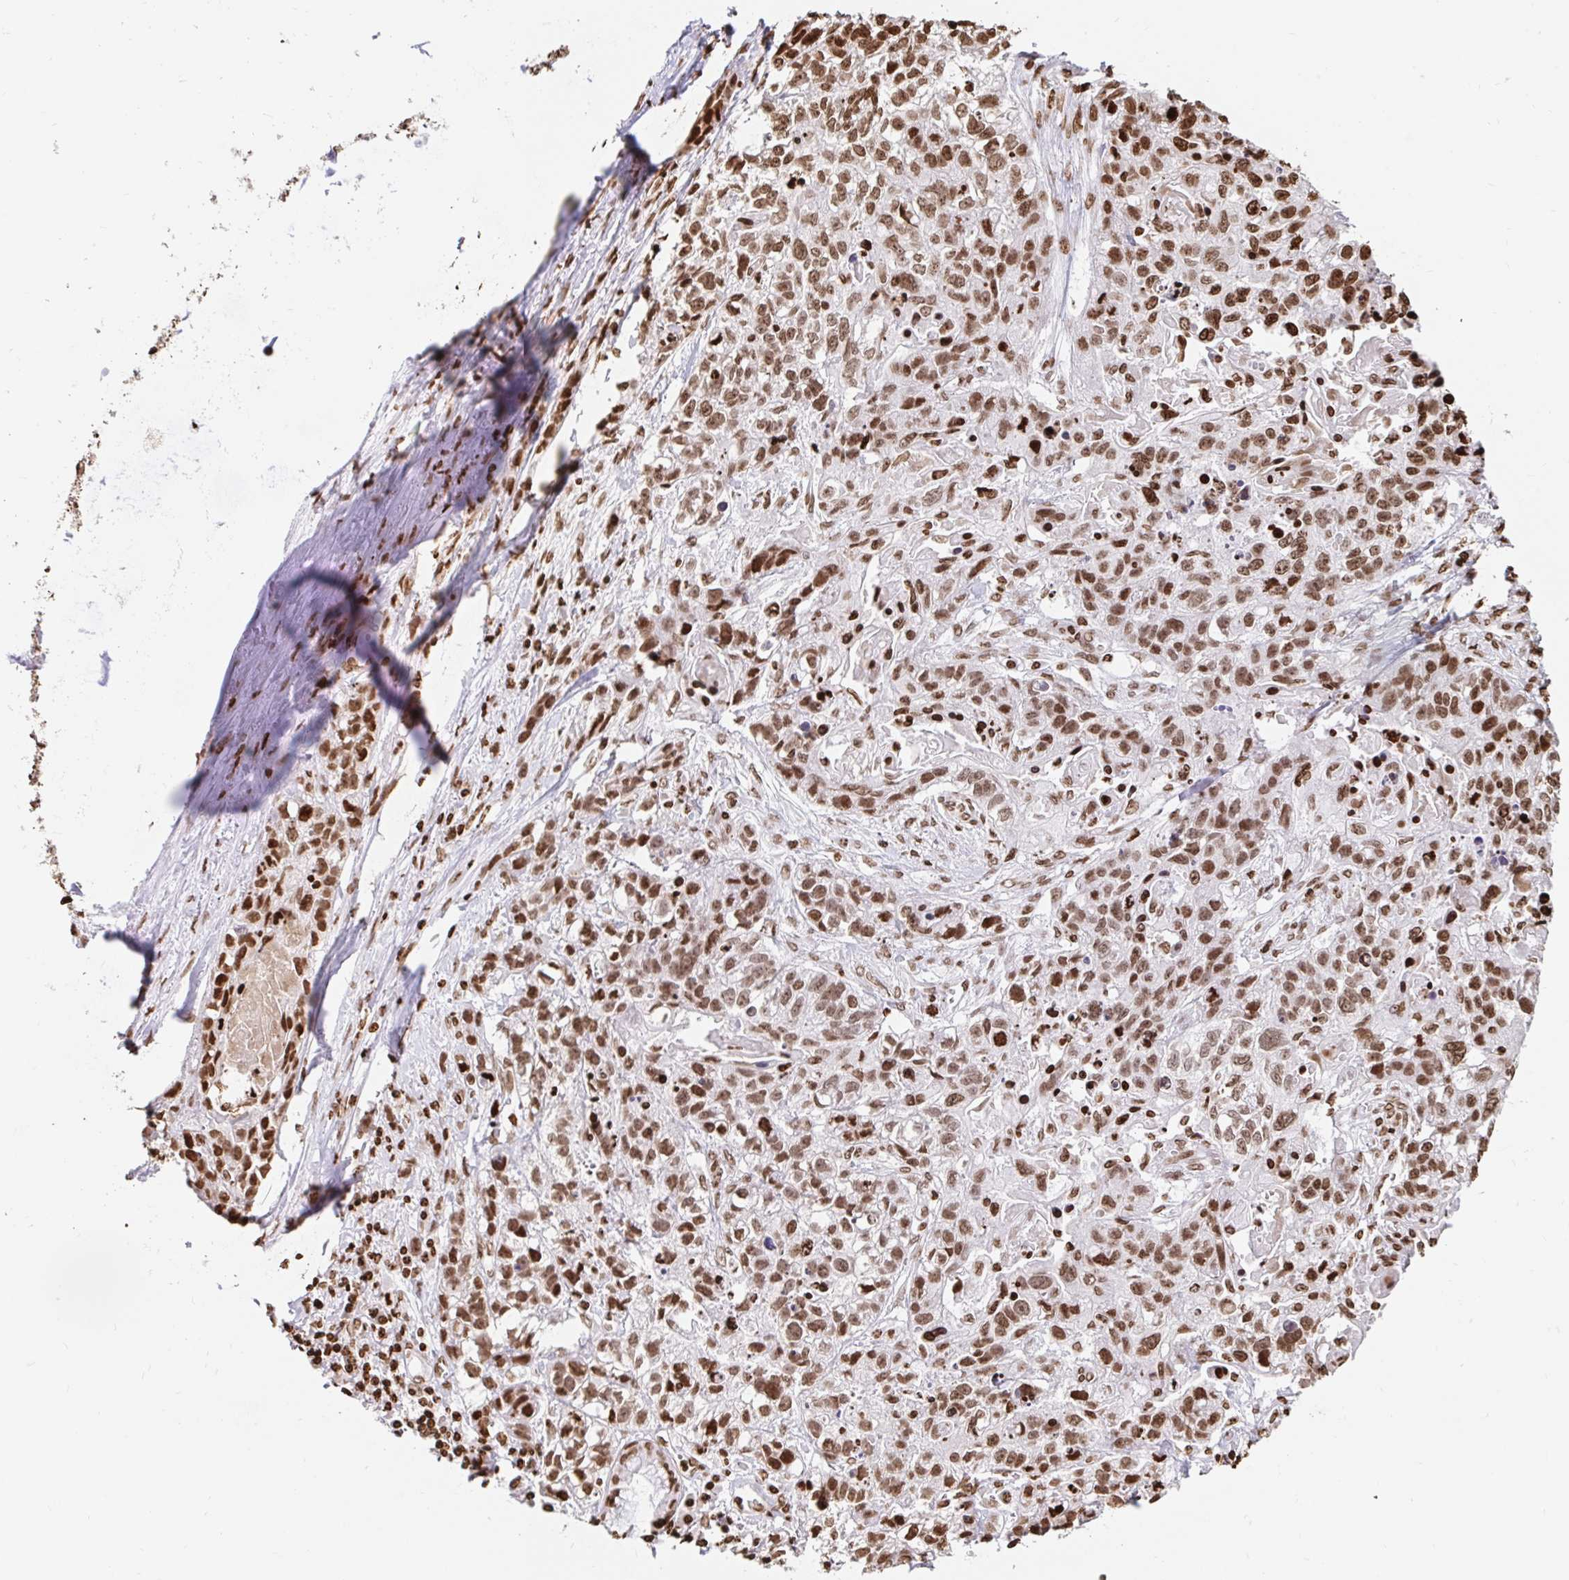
{"staining": {"intensity": "moderate", "quantity": ">75%", "location": "nuclear"}, "tissue": "lung cancer", "cell_type": "Tumor cells", "image_type": "cancer", "snomed": [{"axis": "morphology", "description": "Squamous cell carcinoma, NOS"}, {"axis": "topography", "description": "Lung"}], "caption": "Protein expression analysis of human lung squamous cell carcinoma reveals moderate nuclear positivity in about >75% of tumor cells.", "gene": "H2BC5", "patient": {"sex": "male", "age": 74}}